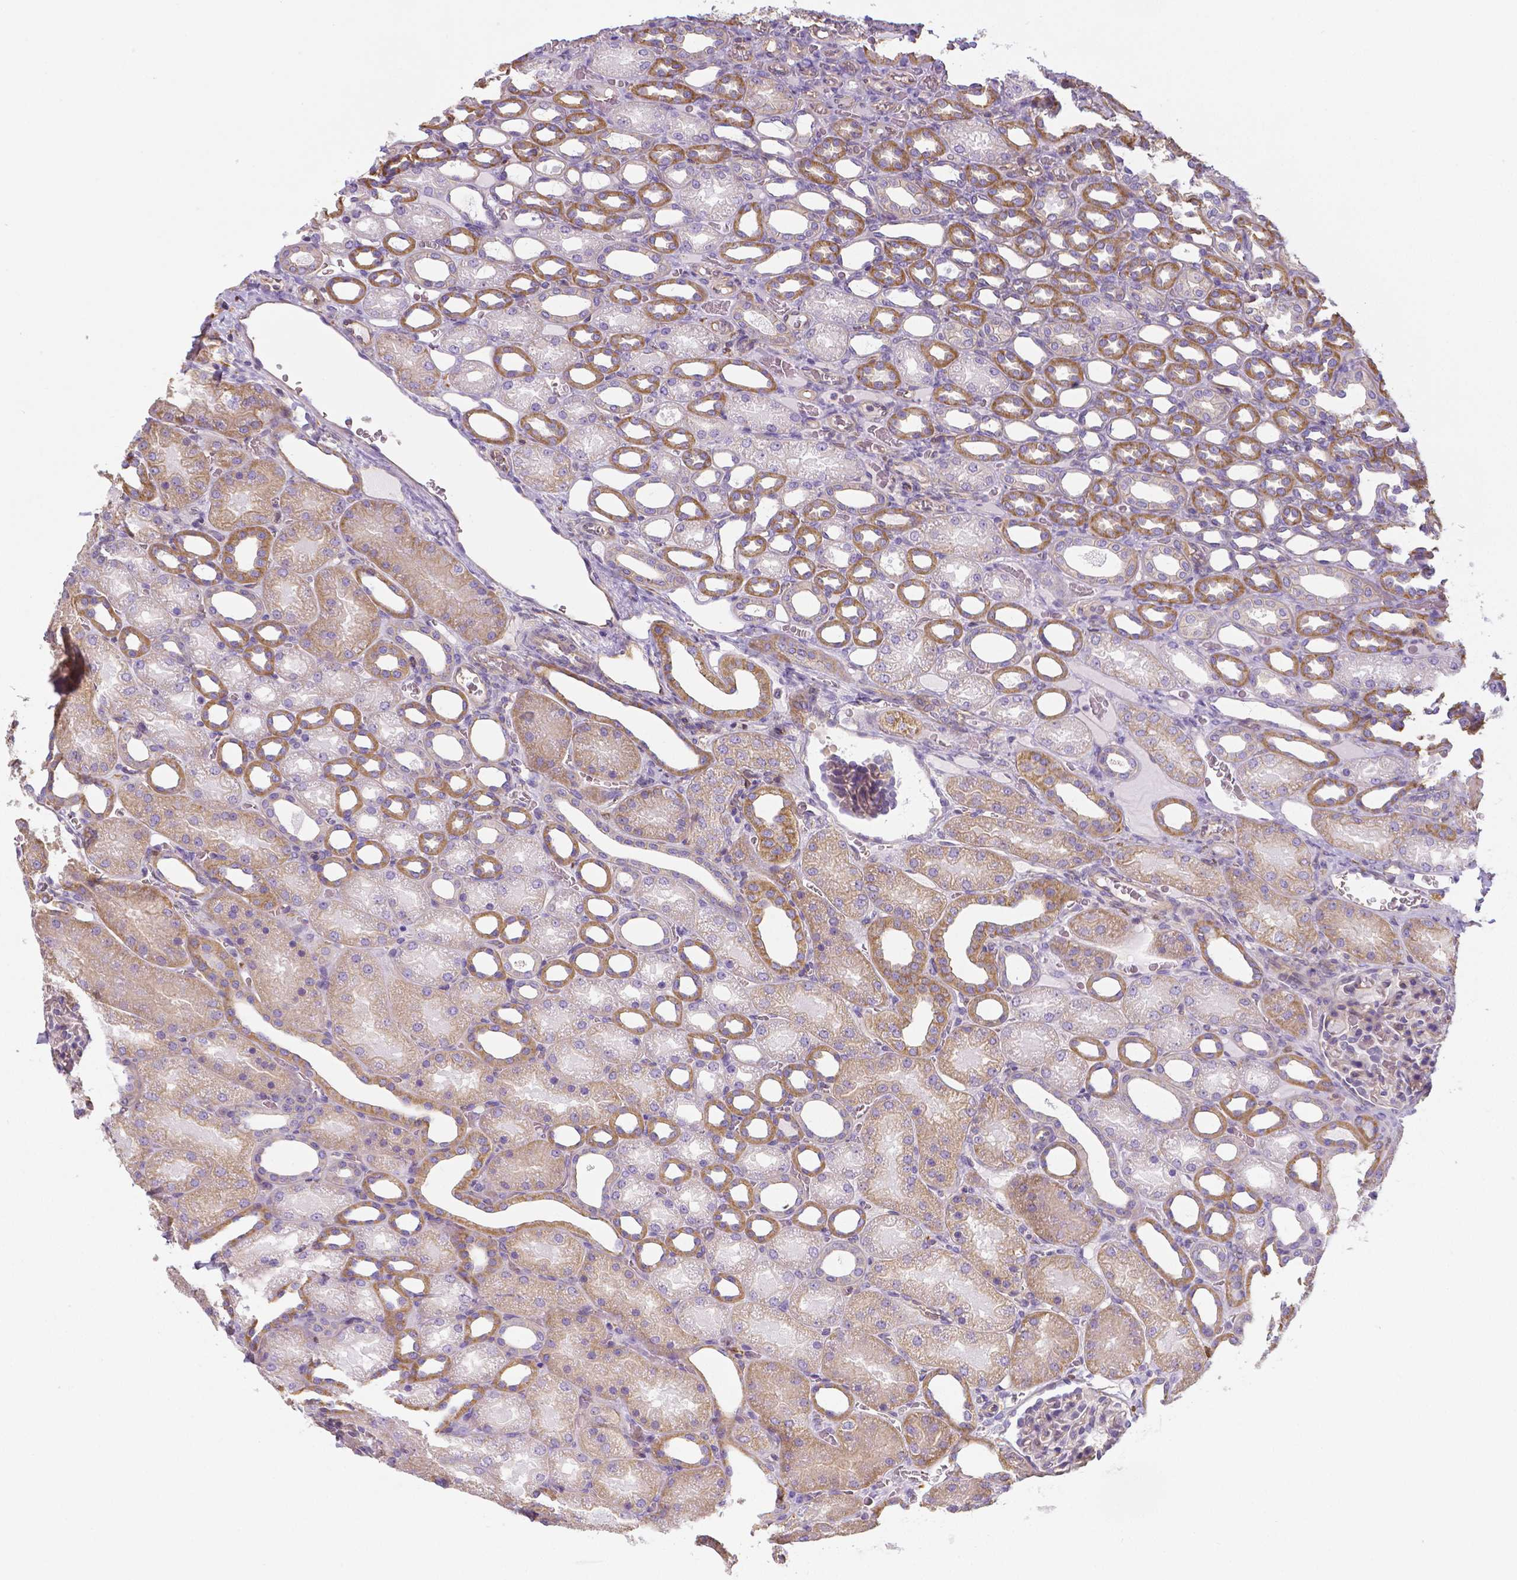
{"staining": {"intensity": "negative", "quantity": "none", "location": "none"}, "tissue": "kidney", "cell_type": "Cells in glomeruli", "image_type": "normal", "snomed": [{"axis": "morphology", "description": "Normal tissue, NOS"}, {"axis": "topography", "description": "Kidney"}], "caption": "Histopathology image shows no protein expression in cells in glomeruli of unremarkable kidney. (Brightfield microscopy of DAB immunohistochemistry (IHC) at high magnification).", "gene": "CRMP1", "patient": {"sex": "male", "age": 2}}